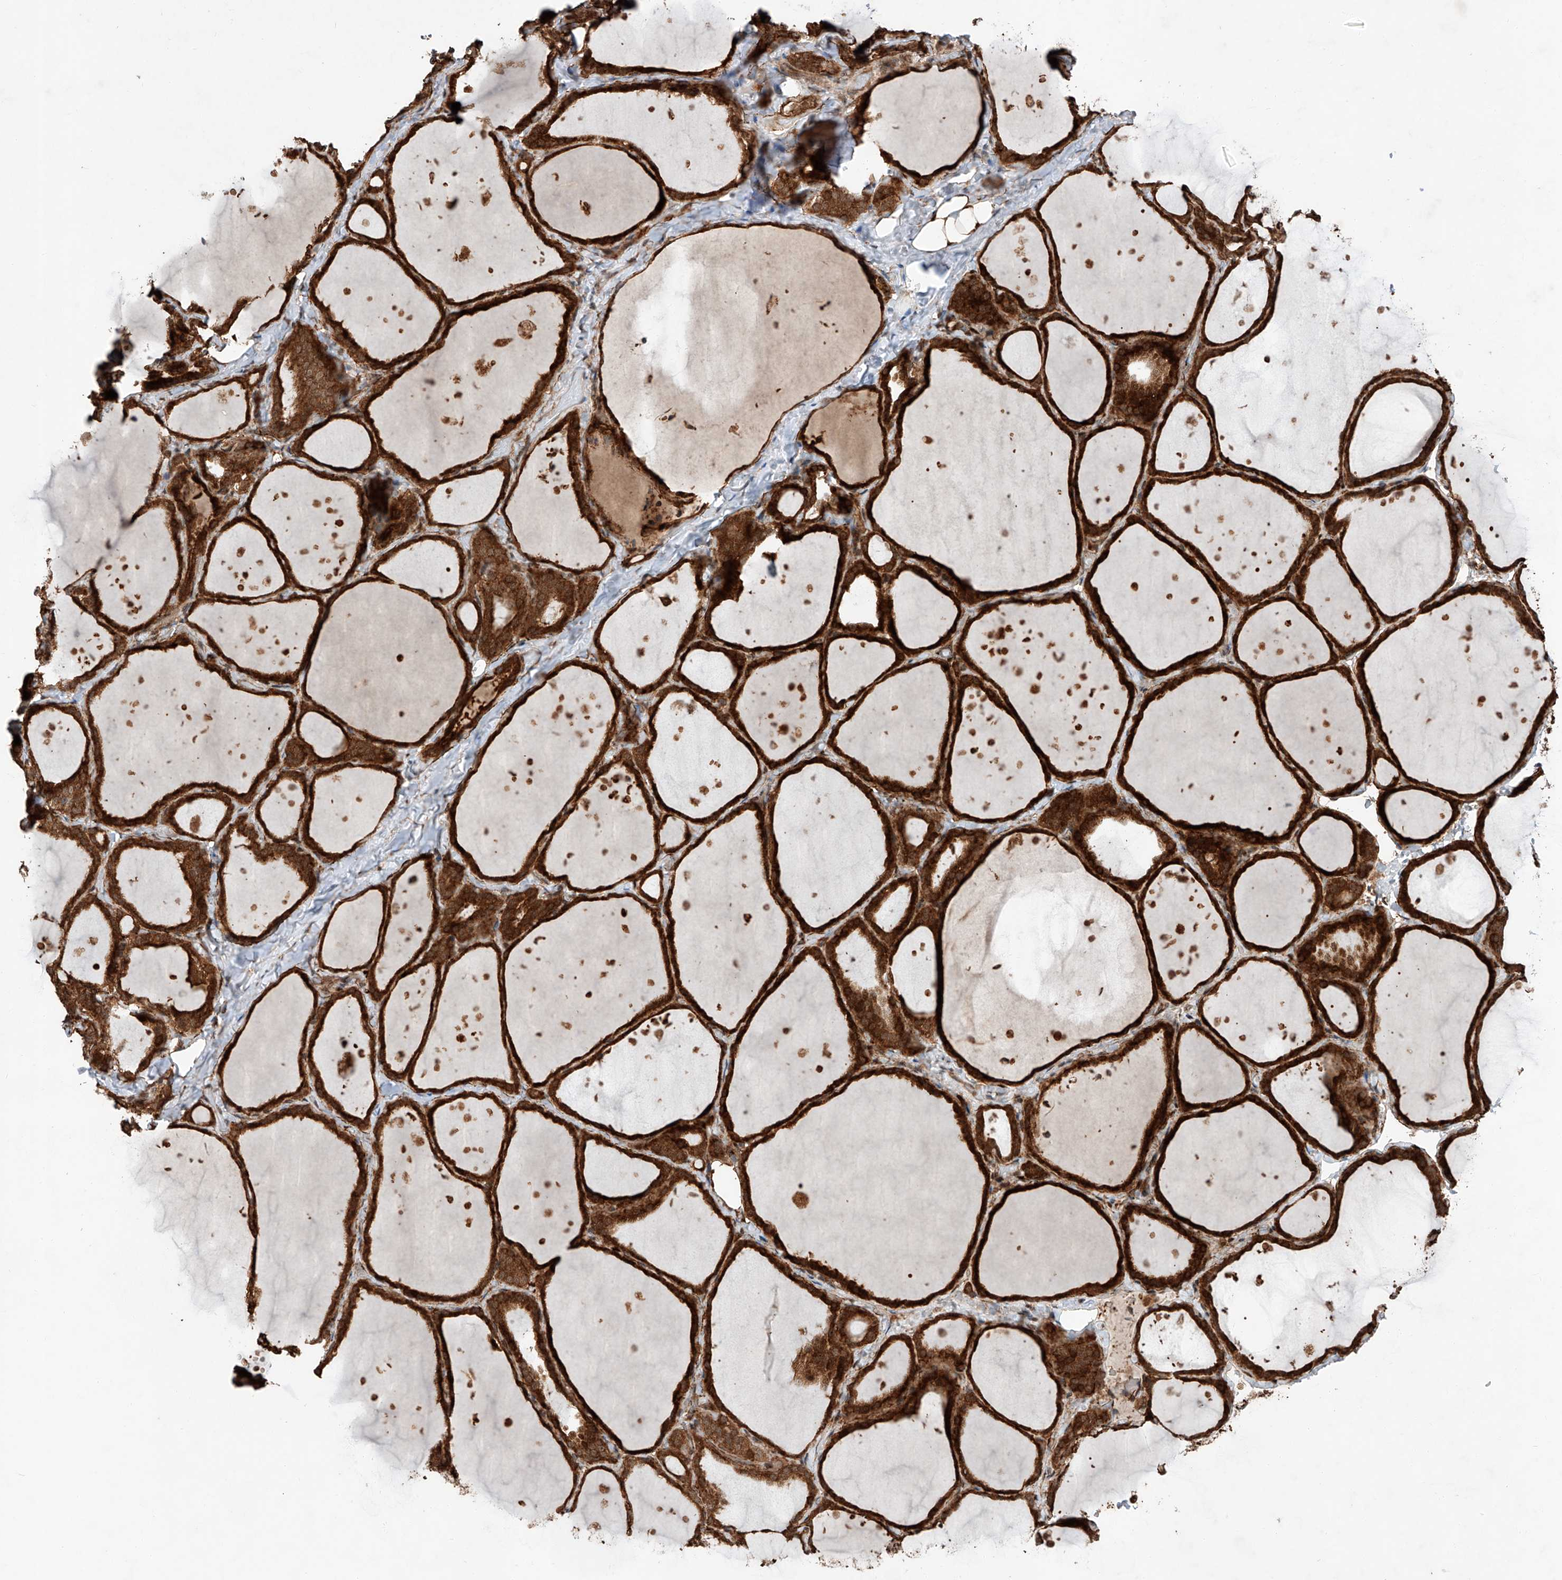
{"staining": {"intensity": "strong", "quantity": ">75%", "location": "cytoplasmic/membranous,nuclear"}, "tissue": "thyroid gland", "cell_type": "Glandular cells", "image_type": "normal", "snomed": [{"axis": "morphology", "description": "Normal tissue, NOS"}, {"axis": "topography", "description": "Thyroid gland"}], "caption": "Immunohistochemical staining of benign human thyroid gland displays strong cytoplasmic/membranous,nuclear protein positivity in approximately >75% of glandular cells. (DAB (3,3'-diaminobenzidine) = brown stain, brightfield microscopy at high magnification).", "gene": "ZFP28", "patient": {"sex": "female", "age": 44}}